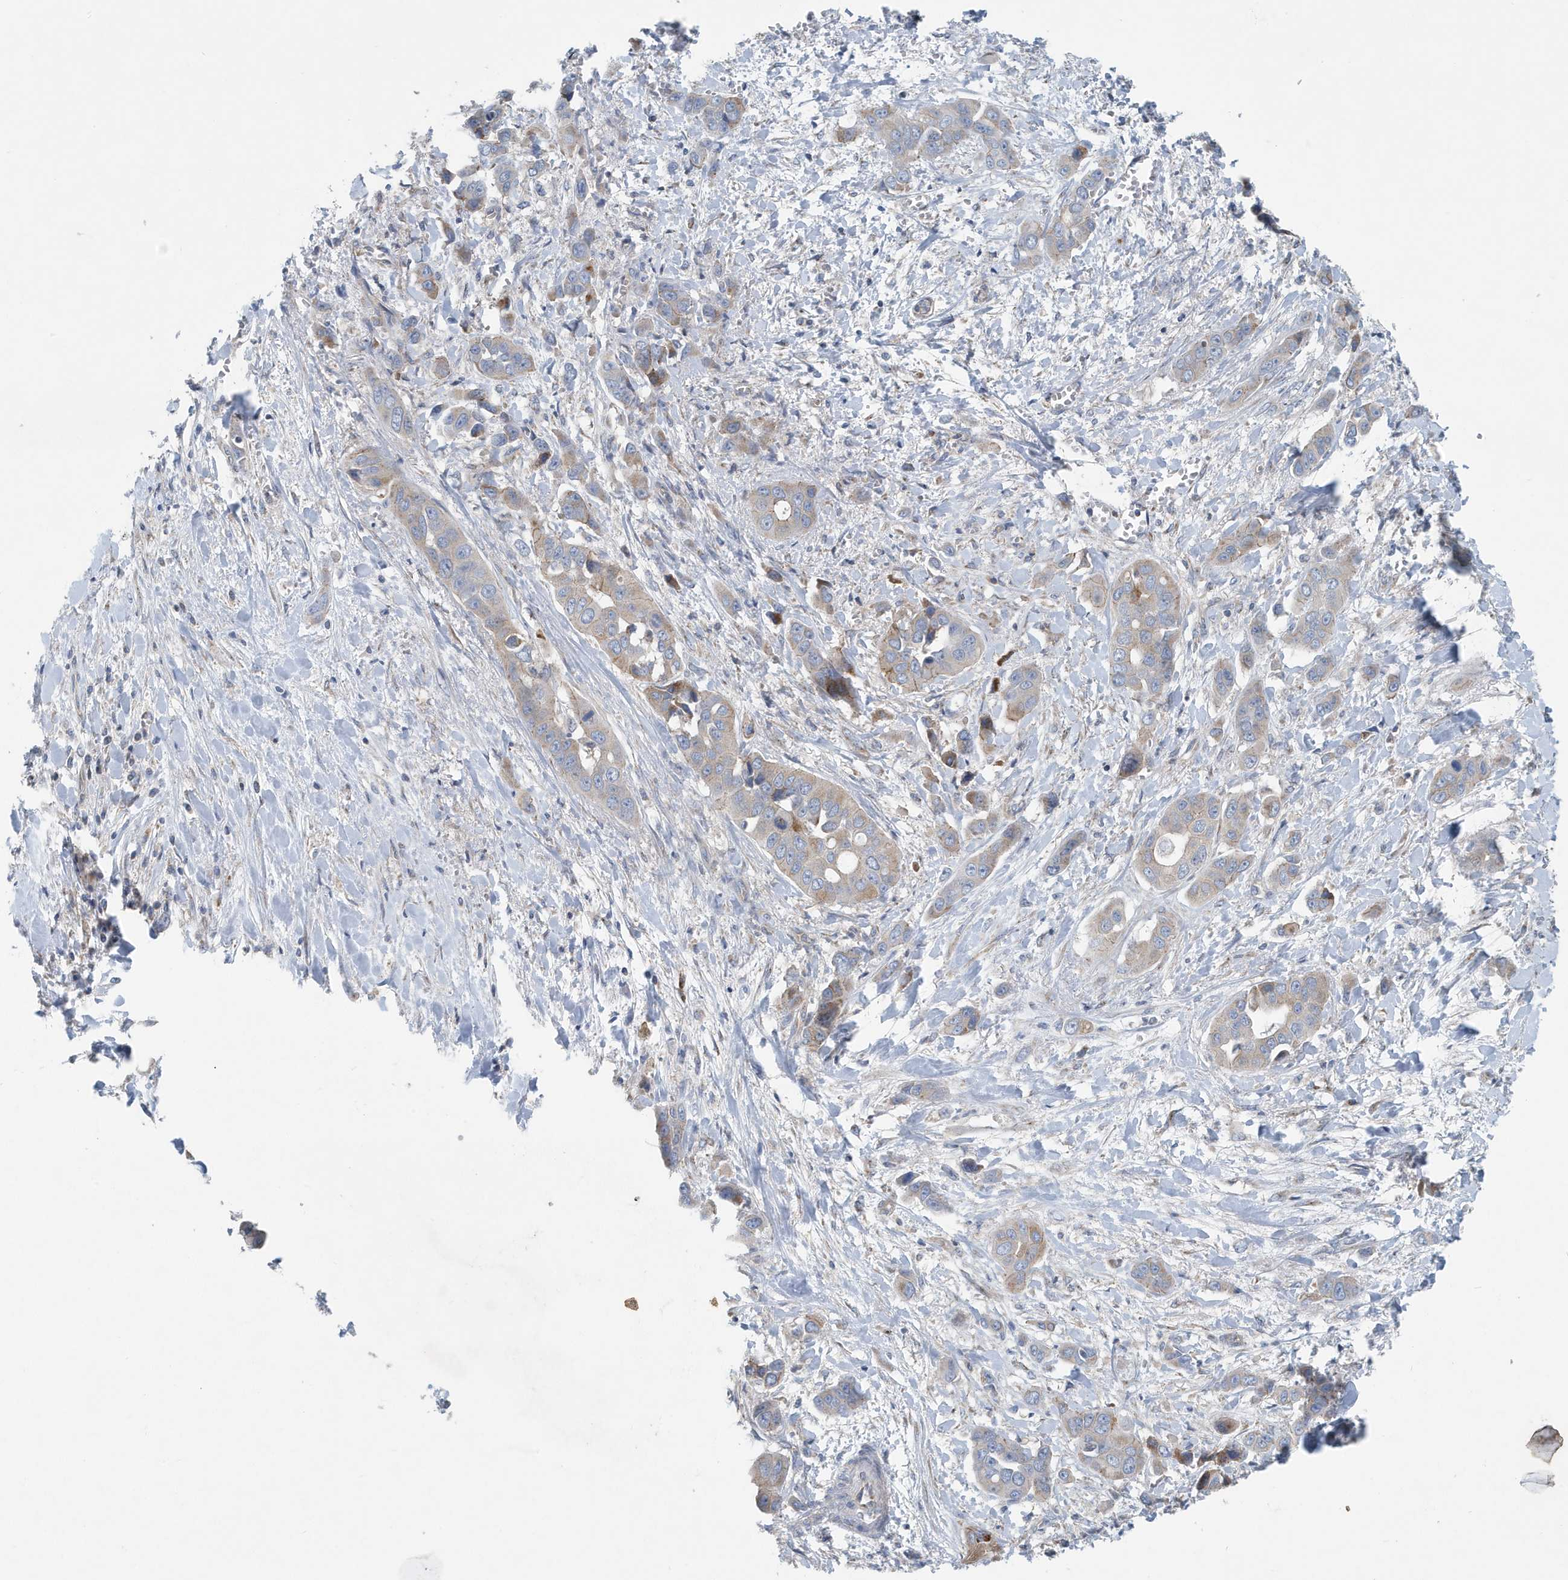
{"staining": {"intensity": "weak", "quantity": "25%-75%", "location": "cytoplasmic/membranous"}, "tissue": "liver cancer", "cell_type": "Tumor cells", "image_type": "cancer", "snomed": [{"axis": "morphology", "description": "Cholangiocarcinoma"}, {"axis": "topography", "description": "Liver"}], "caption": "Liver cancer (cholangiocarcinoma) was stained to show a protein in brown. There is low levels of weak cytoplasmic/membranous positivity in about 25%-75% of tumor cells.", "gene": "PPM1M", "patient": {"sex": "female", "age": 52}}